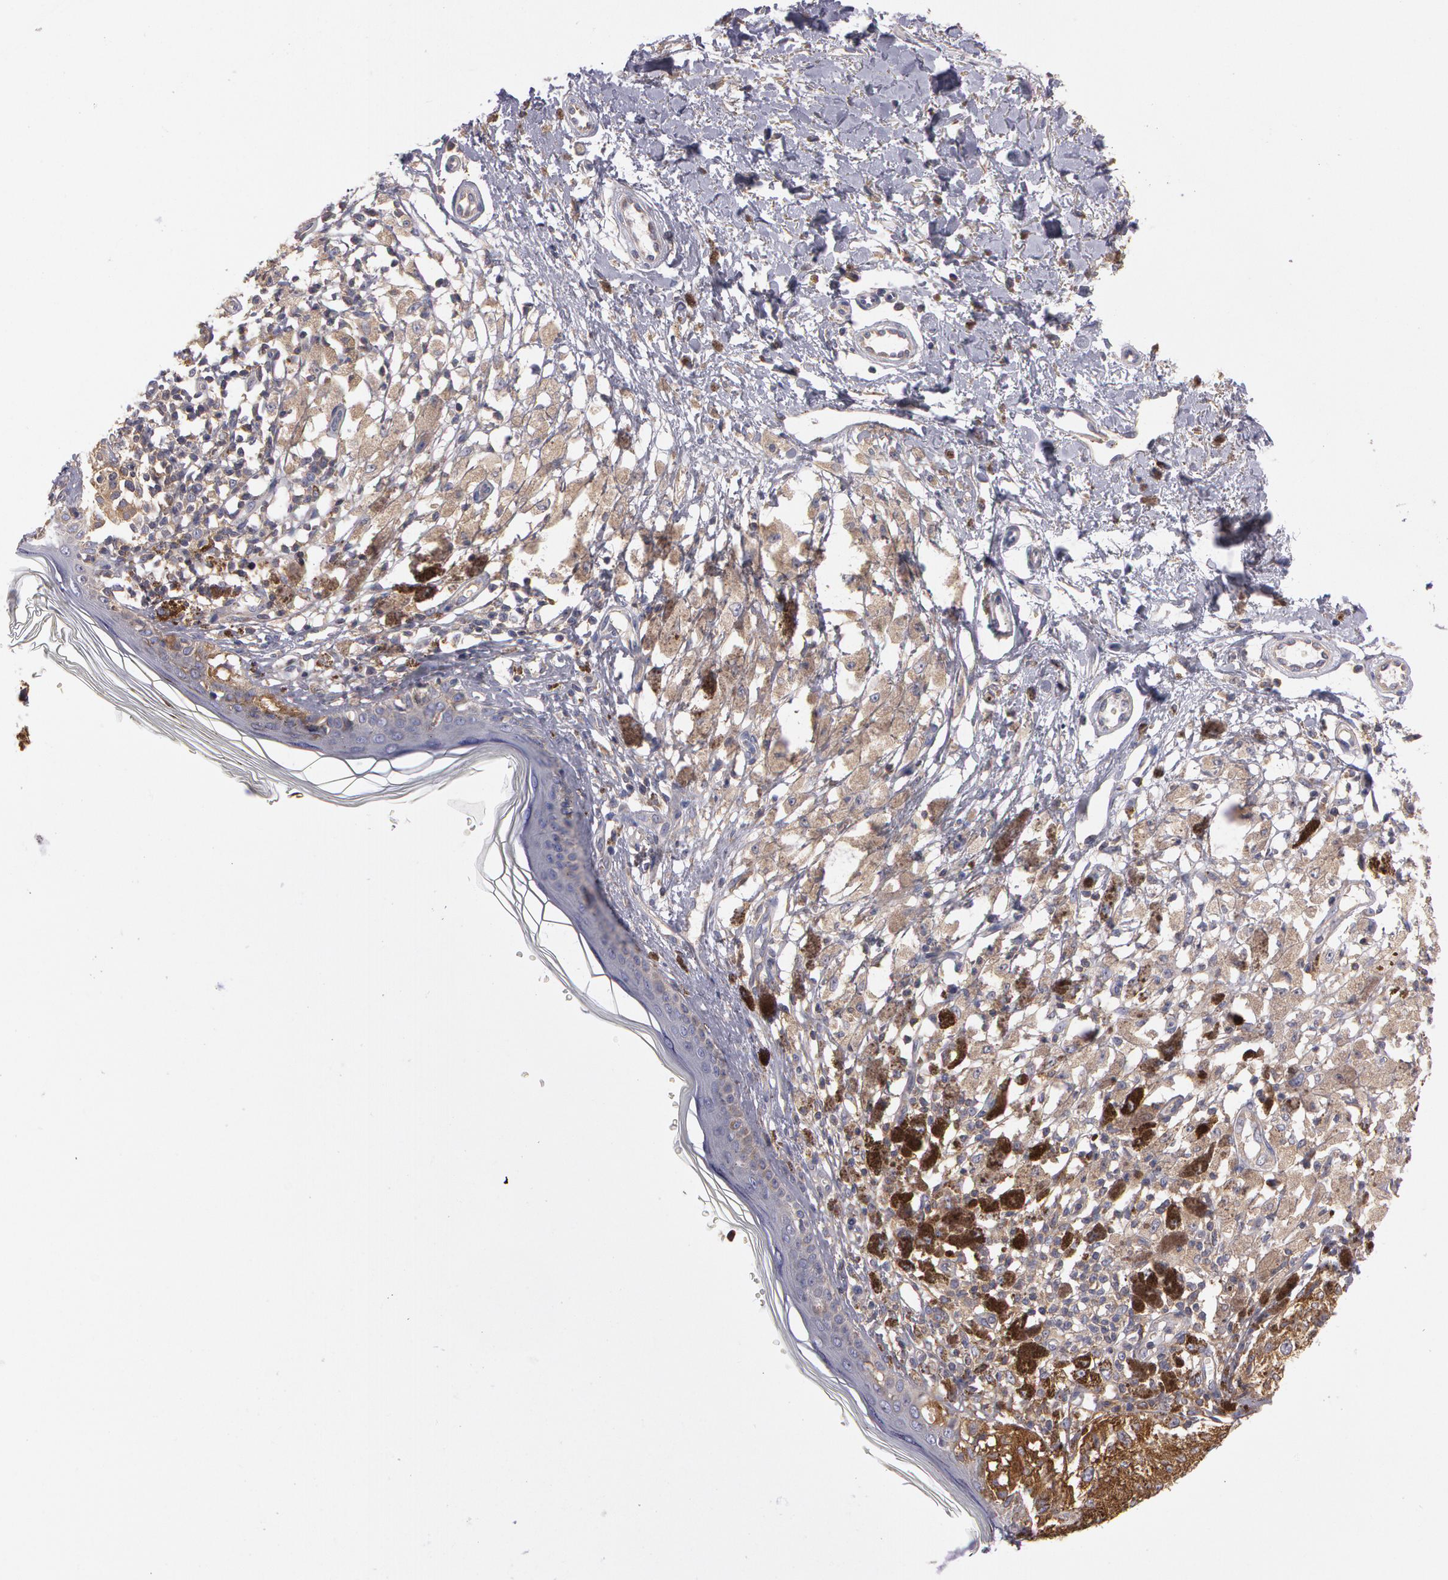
{"staining": {"intensity": "negative", "quantity": "none", "location": "none"}, "tissue": "melanoma", "cell_type": "Tumor cells", "image_type": "cancer", "snomed": [{"axis": "morphology", "description": "Malignant melanoma, NOS"}, {"axis": "topography", "description": "Skin"}], "caption": "Tumor cells are negative for protein expression in human malignant melanoma.", "gene": "NEK9", "patient": {"sex": "male", "age": 88}}